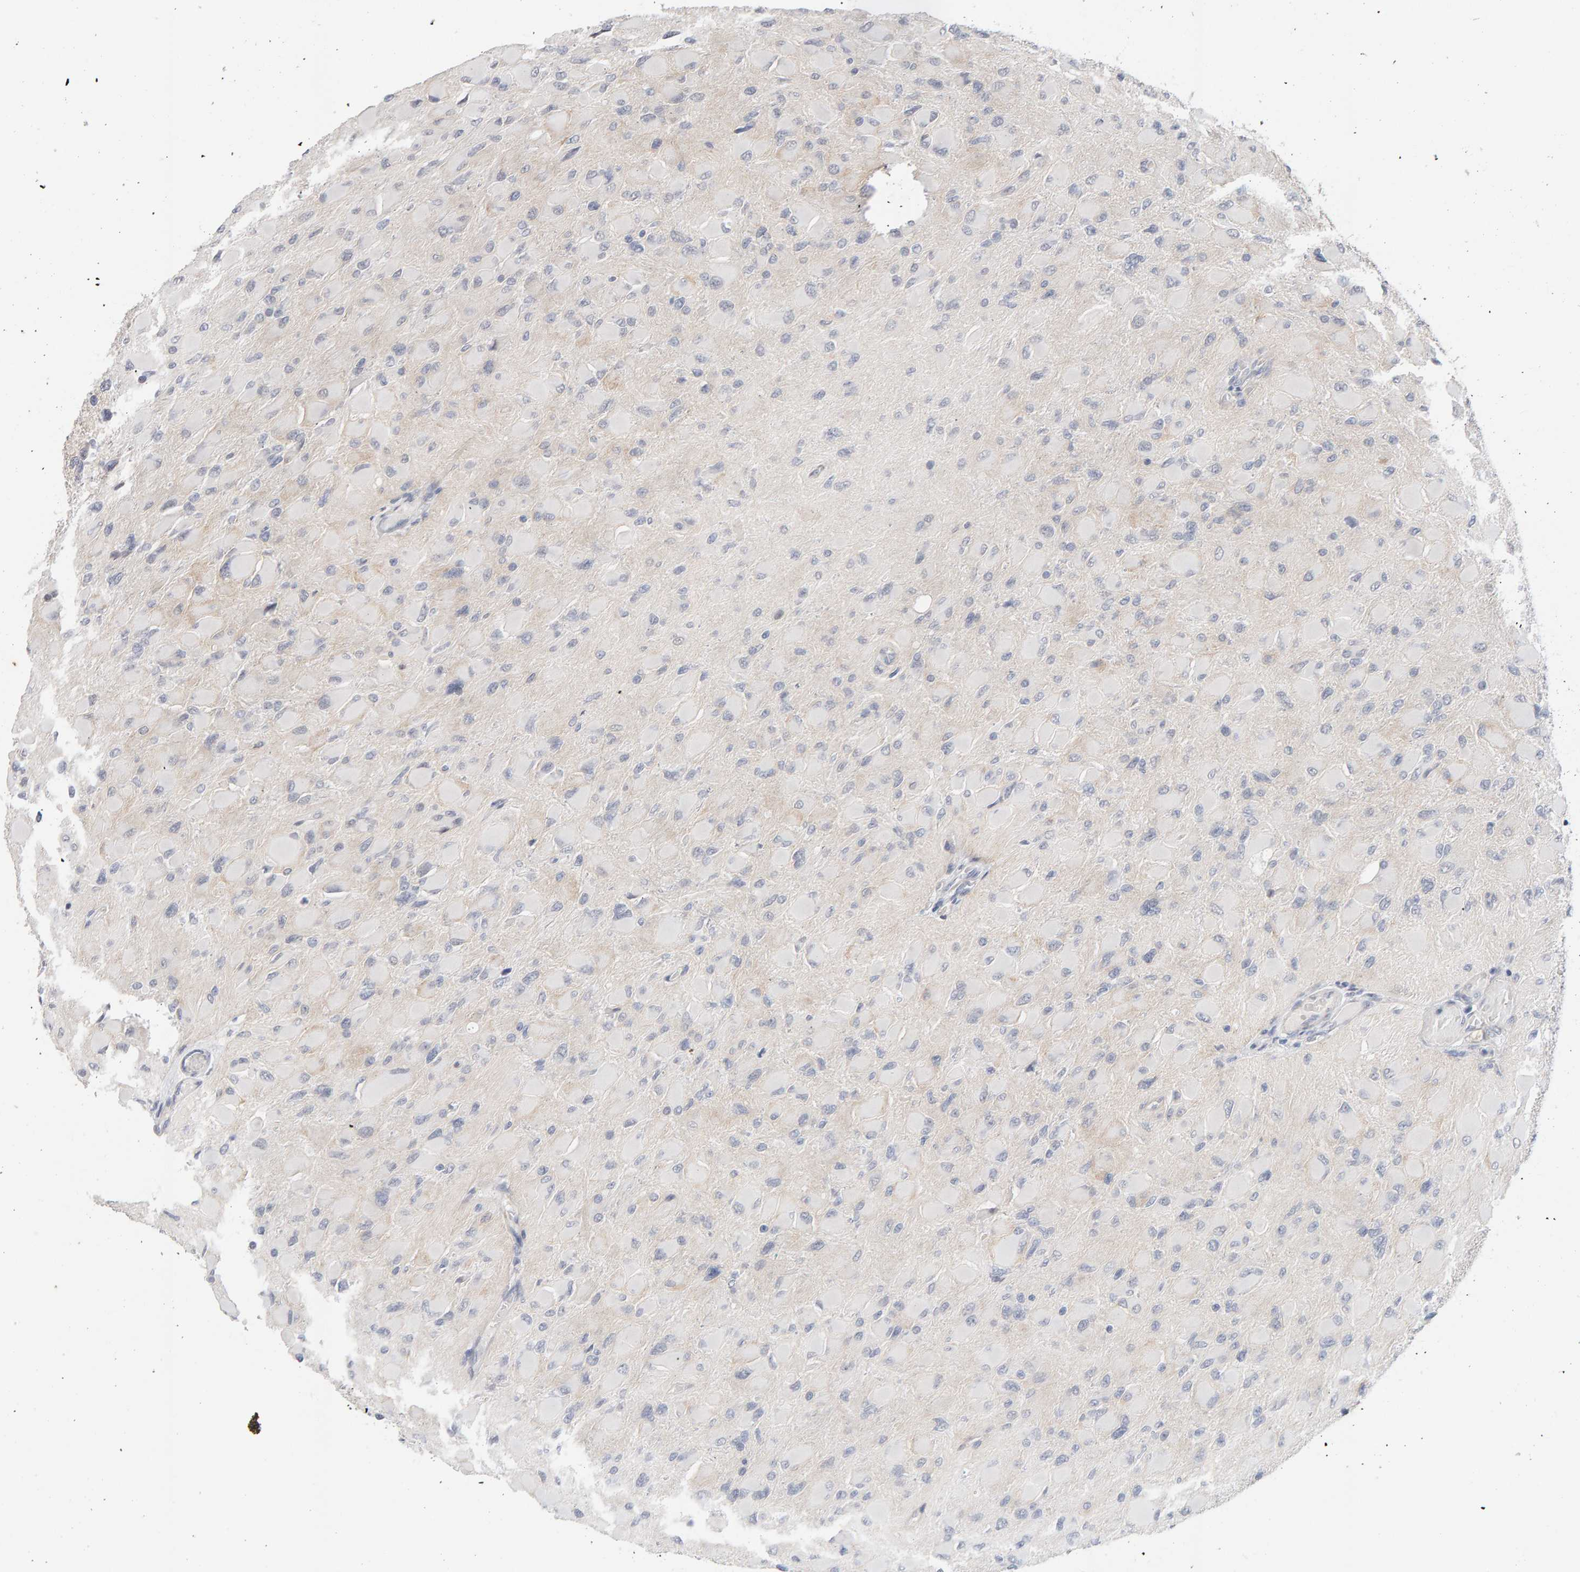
{"staining": {"intensity": "negative", "quantity": "none", "location": "none"}, "tissue": "glioma", "cell_type": "Tumor cells", "image_type": "cancer", "snomed": [{"axis": "morphology", "description": "Glioma, malignant, High grade"}, {"axis": "topography", "description": "Cerebral cortex"}], "caption": "Immunohistochemistry (IHC) of human glioma shows no expression in tumor cells.", "gene": "HNF4A", "patient": {"sex": "female", "age": 36}}